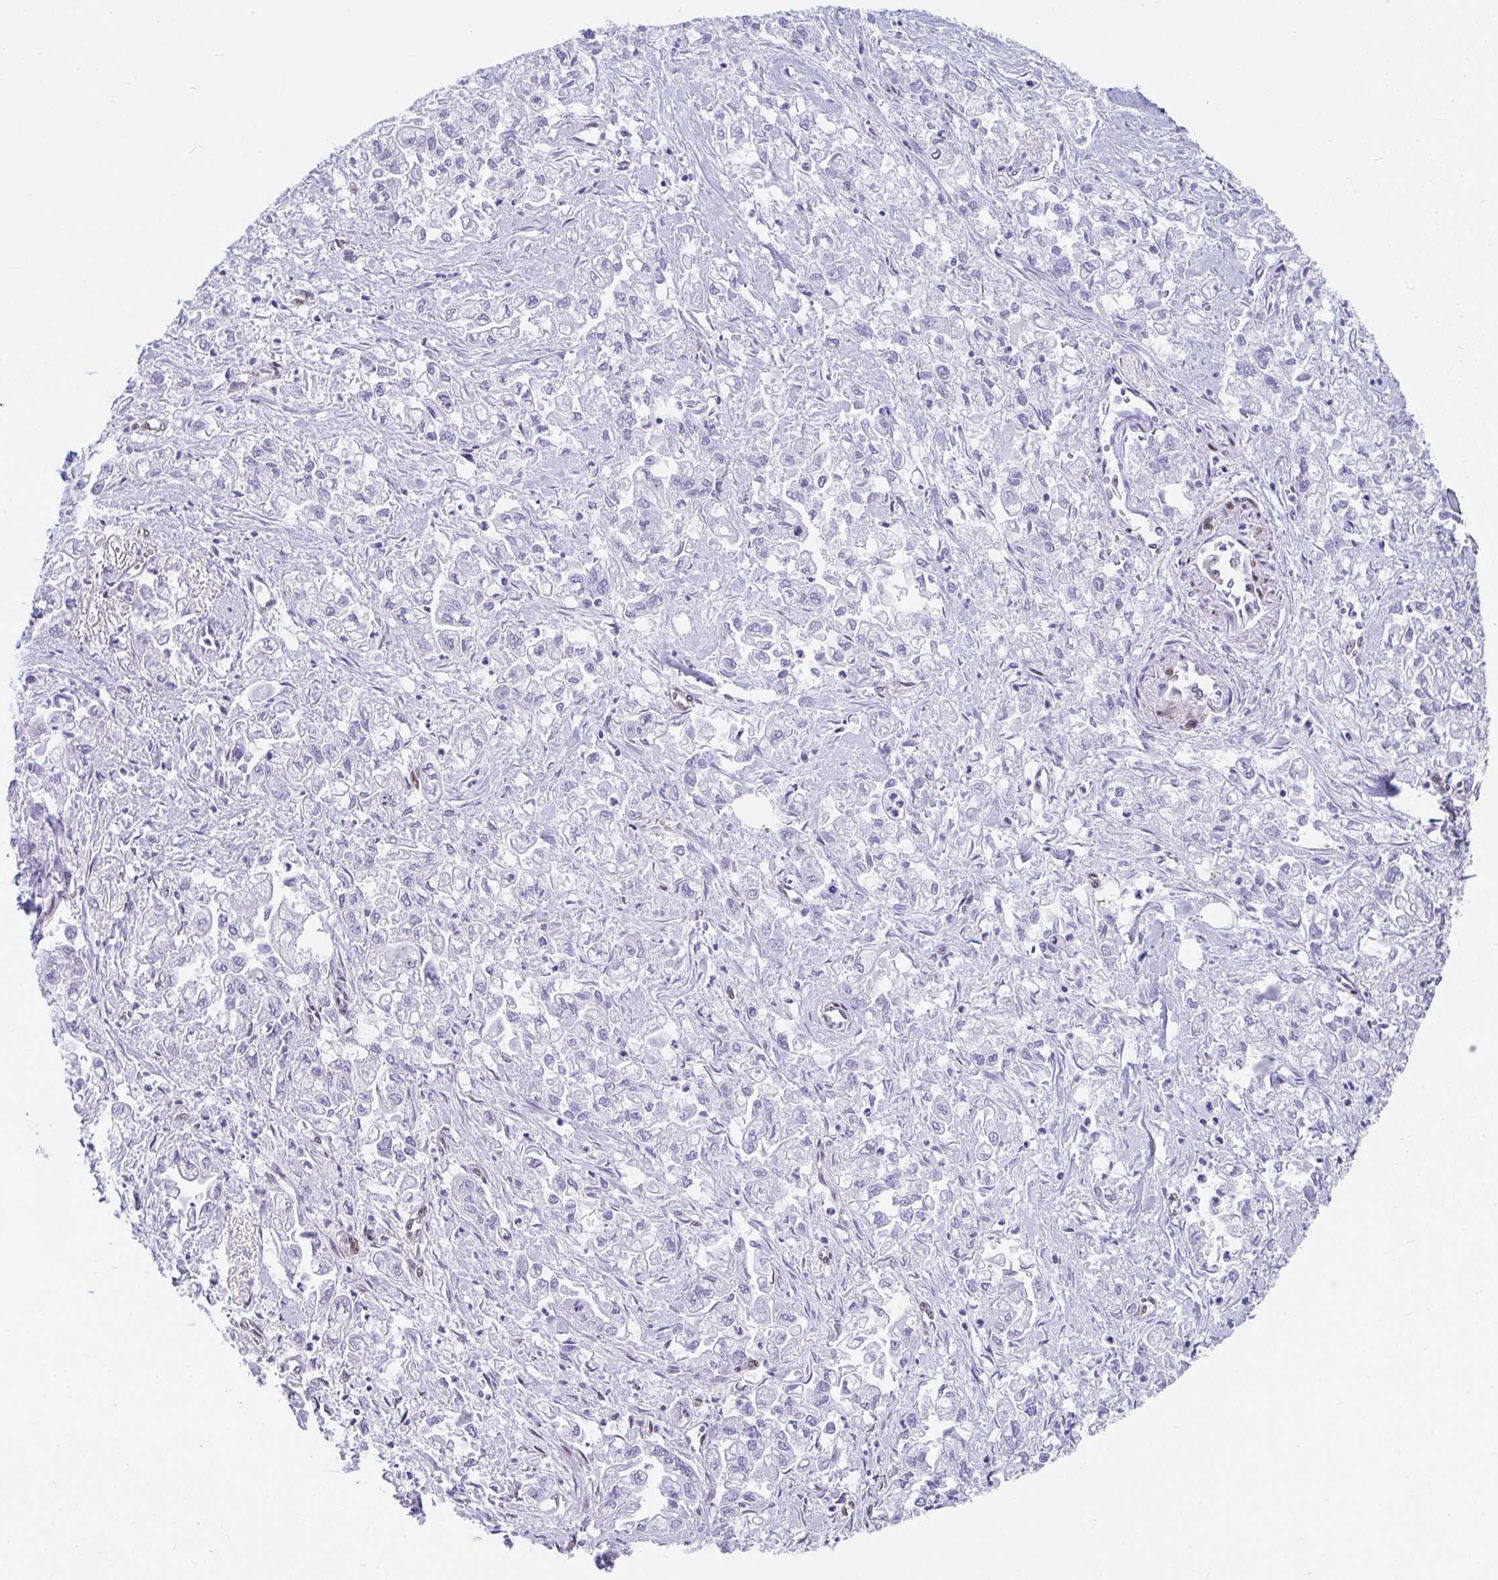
{"staining": {"intensity": "negative", "quantity": "none", "location": "none"}, "tissue": "pancreatic cancer", "cell_type": "Tumor cells", "image_type": "cancer", "snomed": [{"axis": "morphology", "description": "Adenocarcinoma, NOS"}, {"axis": "topography", "description": "Pancreas"}], "caption": "There is no significant staining in tumor cells of pancreatic cancer (adenocarcinoma).", "gene": "RBPMS", "patient": {"sex": "male", "age": 72}}